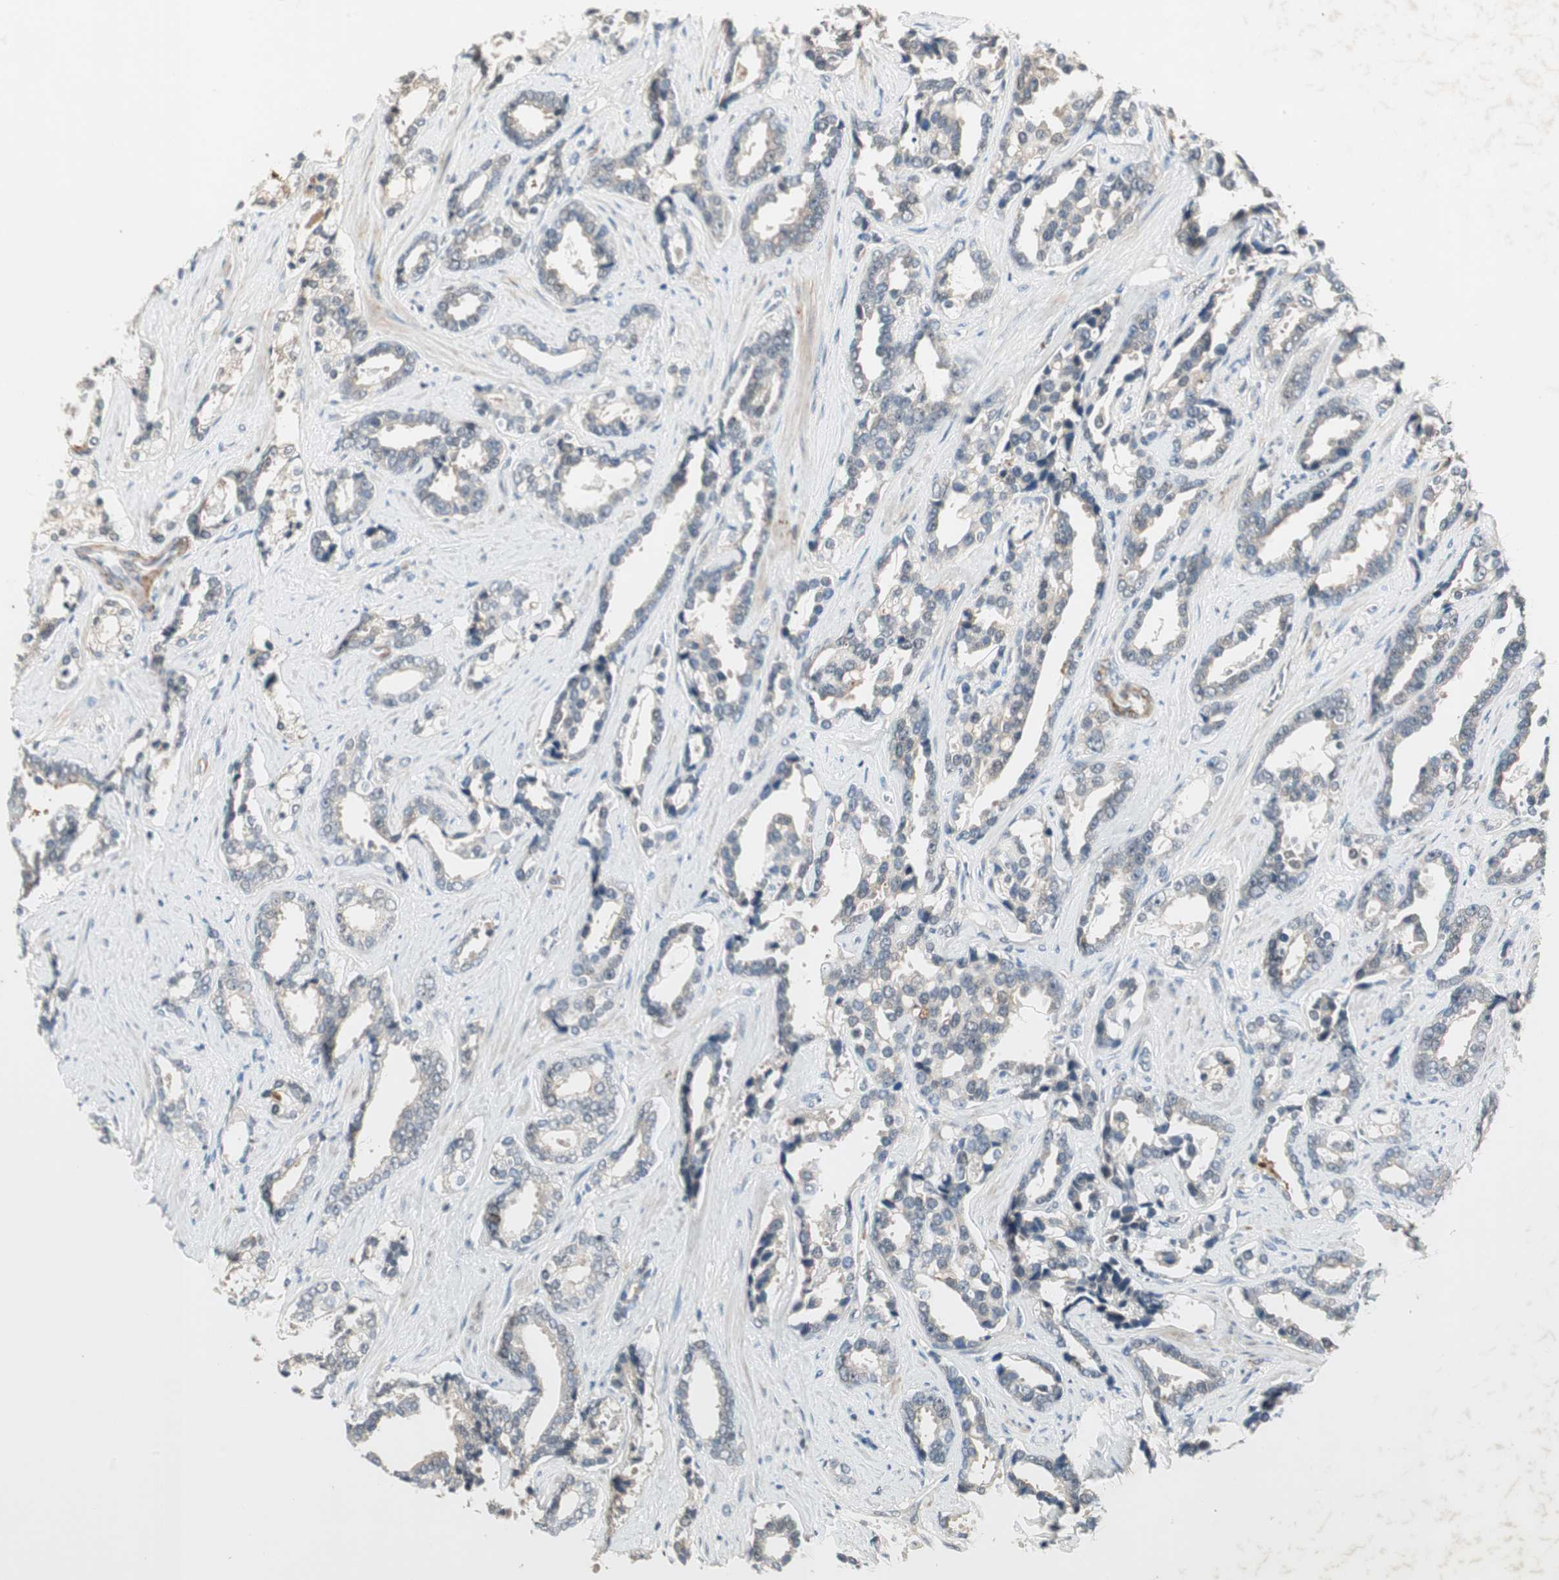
{"staining": {"intensity": "weak", "quantity": "<25%", "location": "cytoplasmic/membranous"}, "tissue": "prostate cancer", "cell_type": "Tumor cells", "image_type": "cancer", "snomed": [{"axis": "morphology", "description": "Adenocarcinoma, High grade"}, {"axis": "topography", "description": "Prostate"}], "caption": "An immunohistochemistry (IHC) micrograph of prostate cancer (adenocarcinoma (high-grade)) is shown. There is no staining in tumor cells of prostate cancer (adenocarcinoma (high-grade)).", "gene": "RNGTT", "patient": {"sex": "male", "age": 67}}